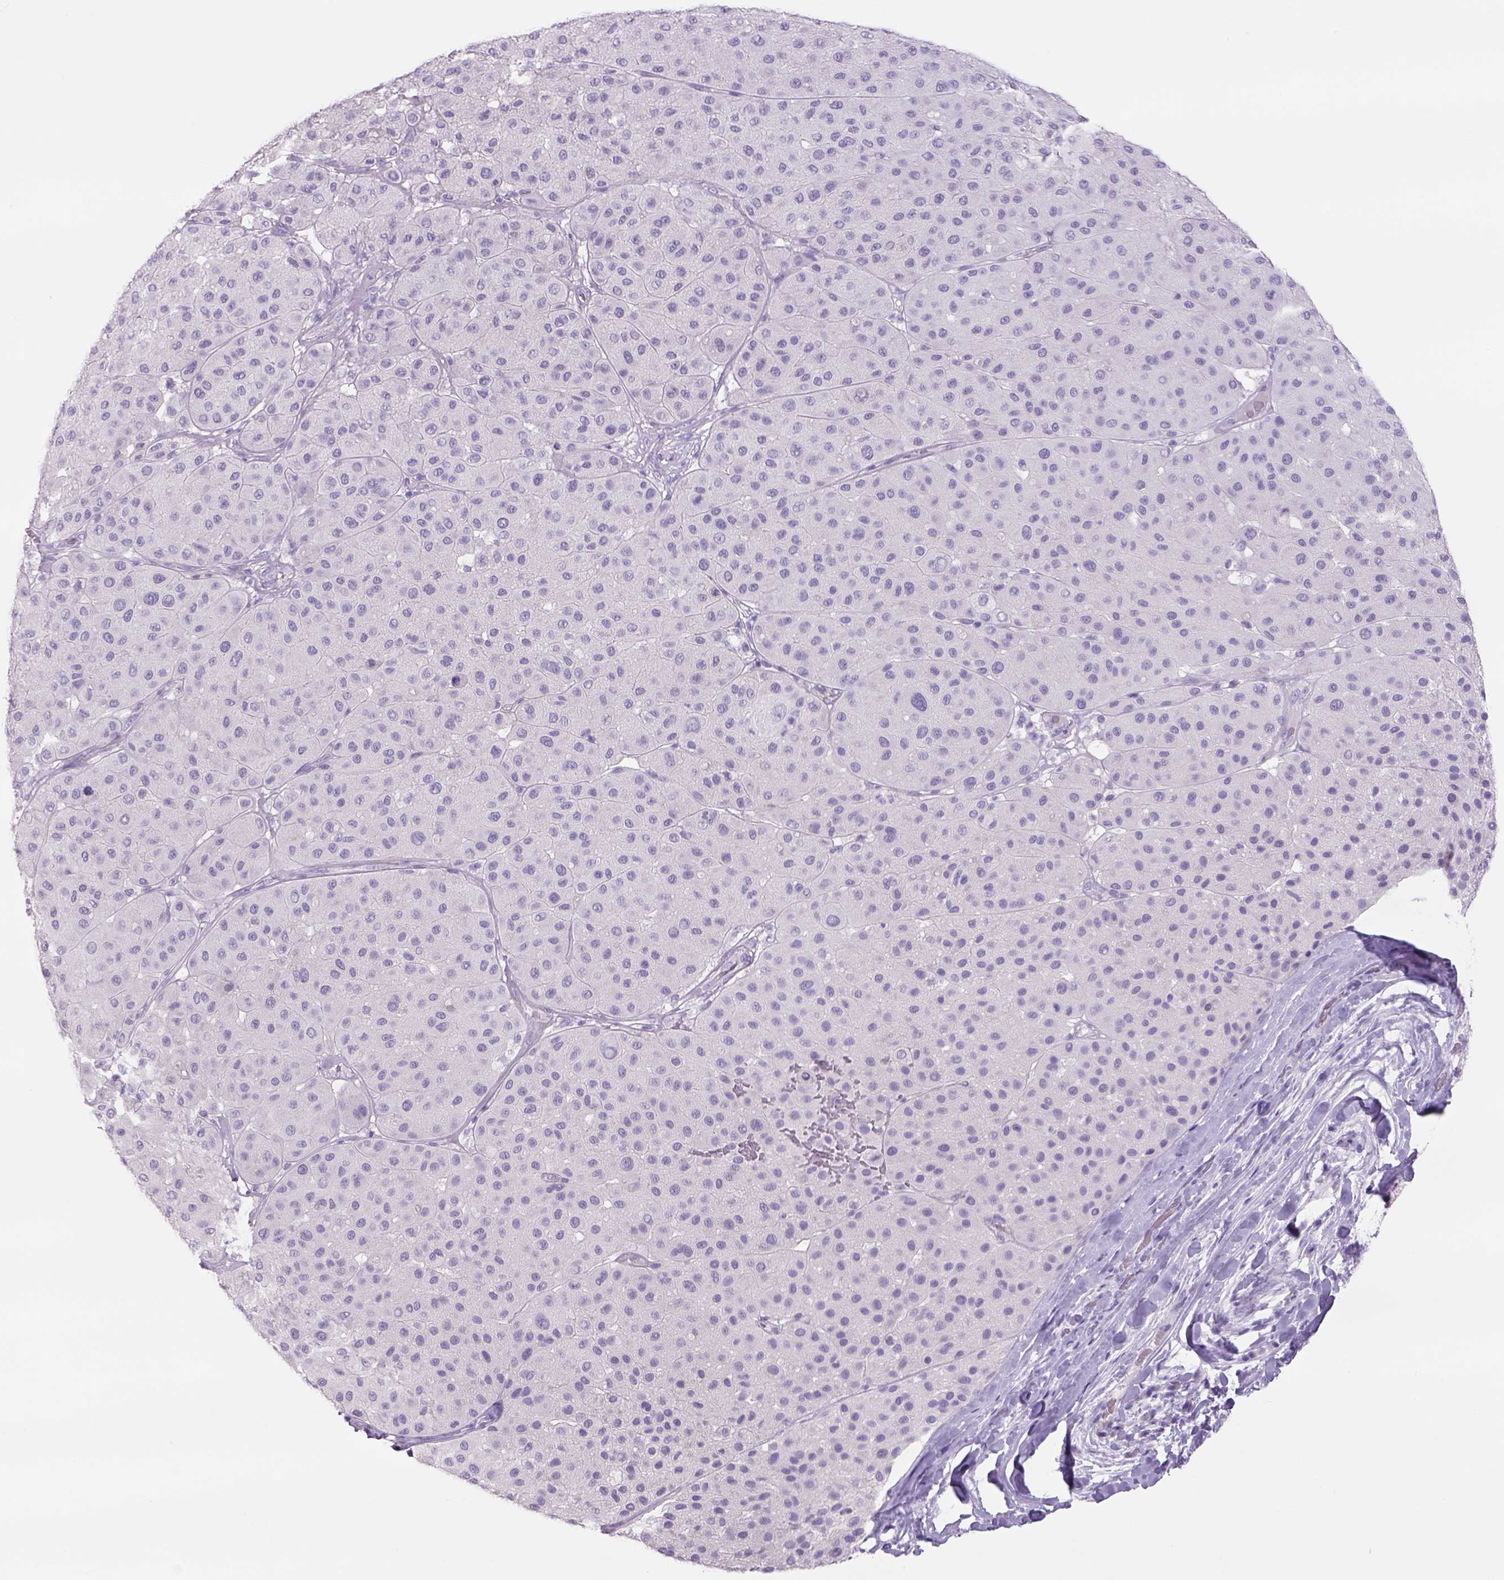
{"staining": {"intensity": "negative", "quantity": "none", "location": "none"}, "tissue": "melanoma", "cell_type": "Tumor cells", "image_type": "cancer", "snomed": [{"axis": "morphology", "description": "Malignant melanoma, Metastatic site"}, {"axis": "topography", "description": "Smooth muscle"}], "caption": "Malignant melanoma (metastatic site) was stained to show a protein in brown. There is no significant positivity in tumor cells.", "gene": "TENM4", "patient": {"sex": "male", "age": 41}}